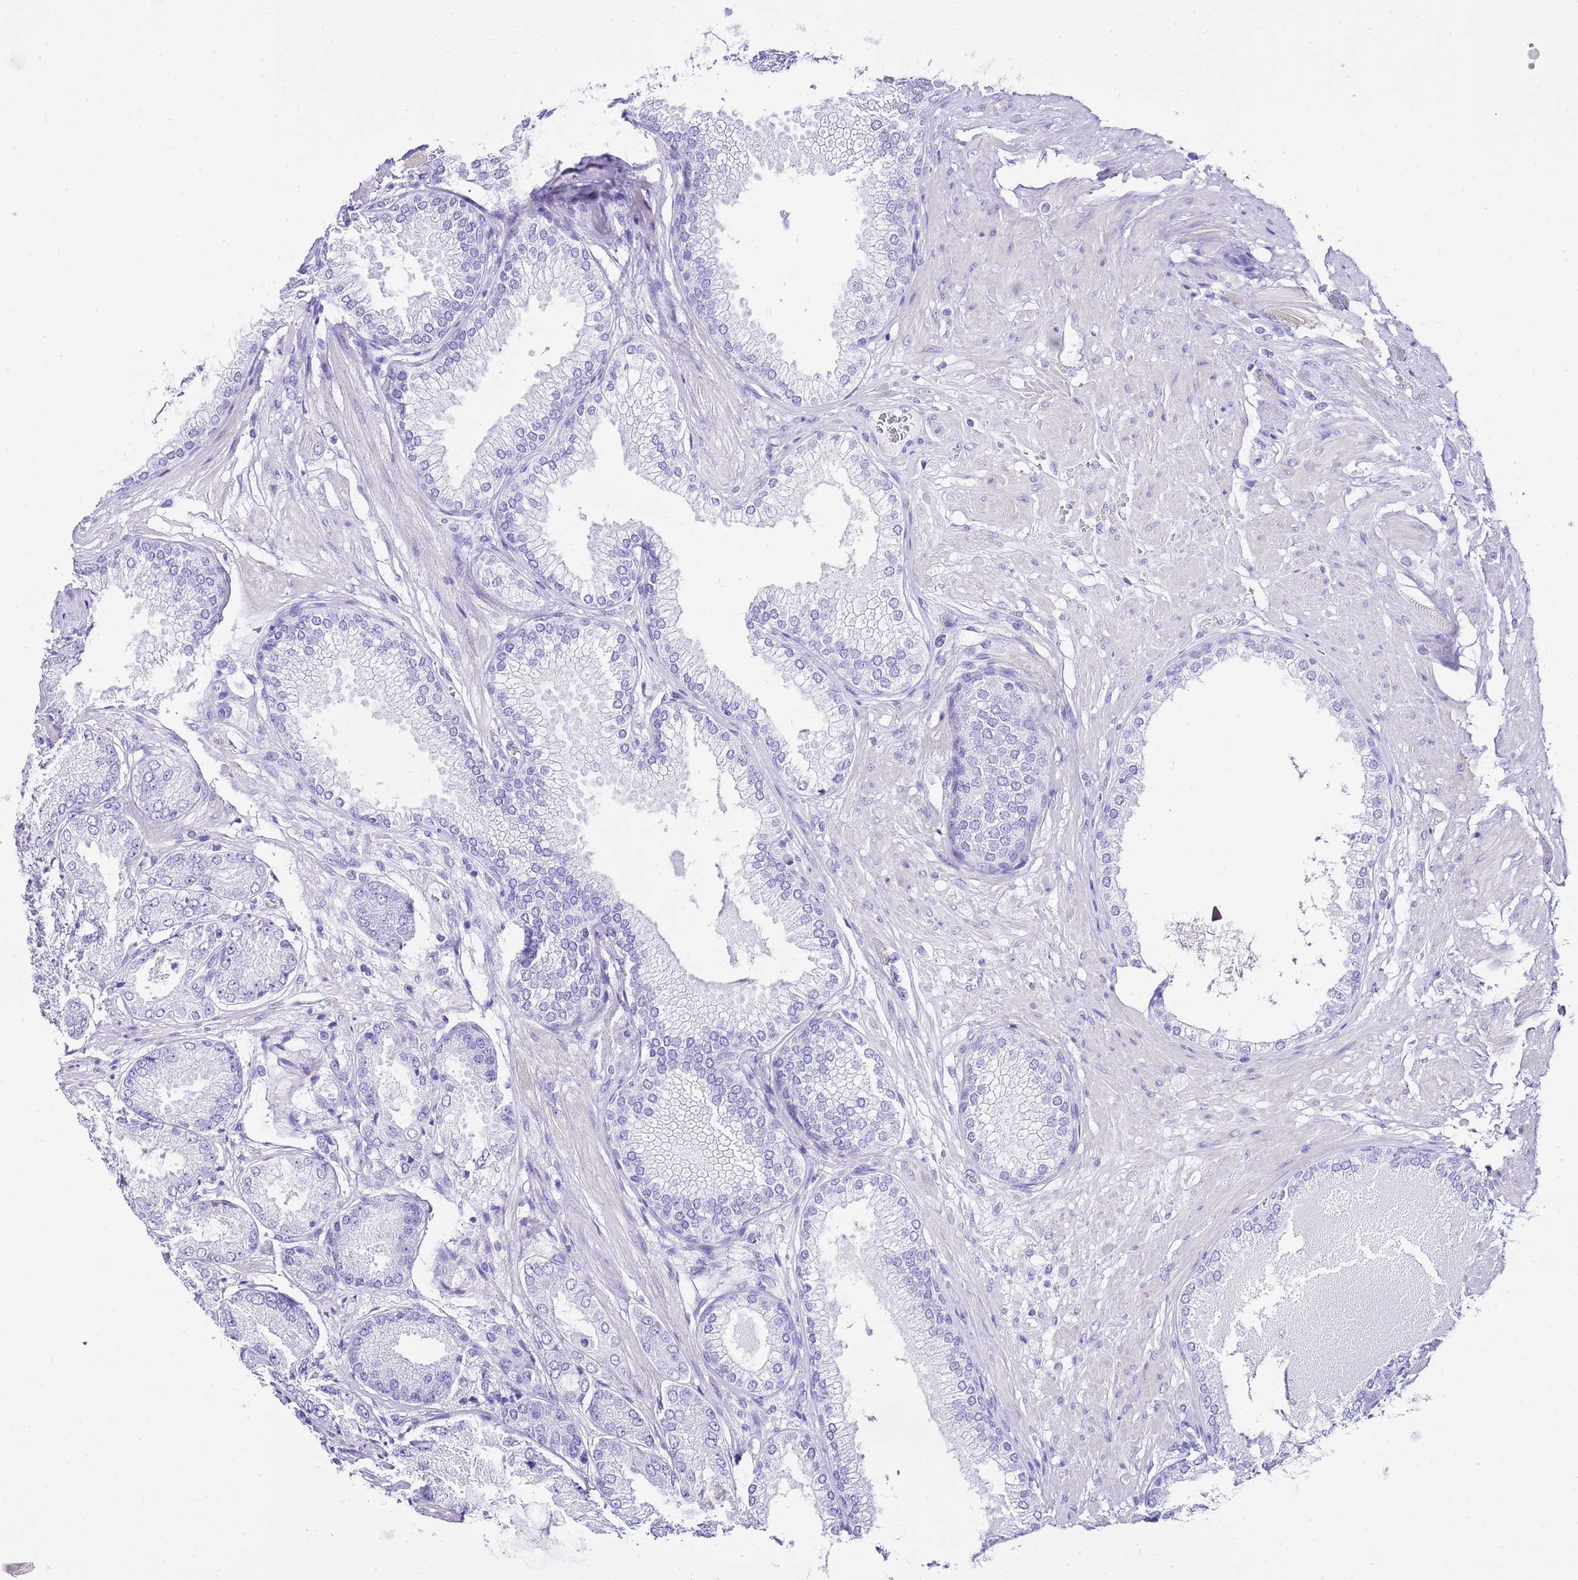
{"staining": {"intensity": "negative", "quantity": "none", "location": "none"}, "tissue": "prostate cancer", "cell_type": "Tumor cells", "image_type": "cancer", "snomed": [{"axis": "morphology", "description": "Adenocarcinoma, High grade"}, {"axis": "topography", "description": "Prostate"}], "caption": "High power microscopy photomicrograph of an IHC image of high-grade adenocarcinoma (prostate), revealing no significant expression in tumor cells.", "gene": "KCNC1", "patient": {"sex": "male", "age": 71}}